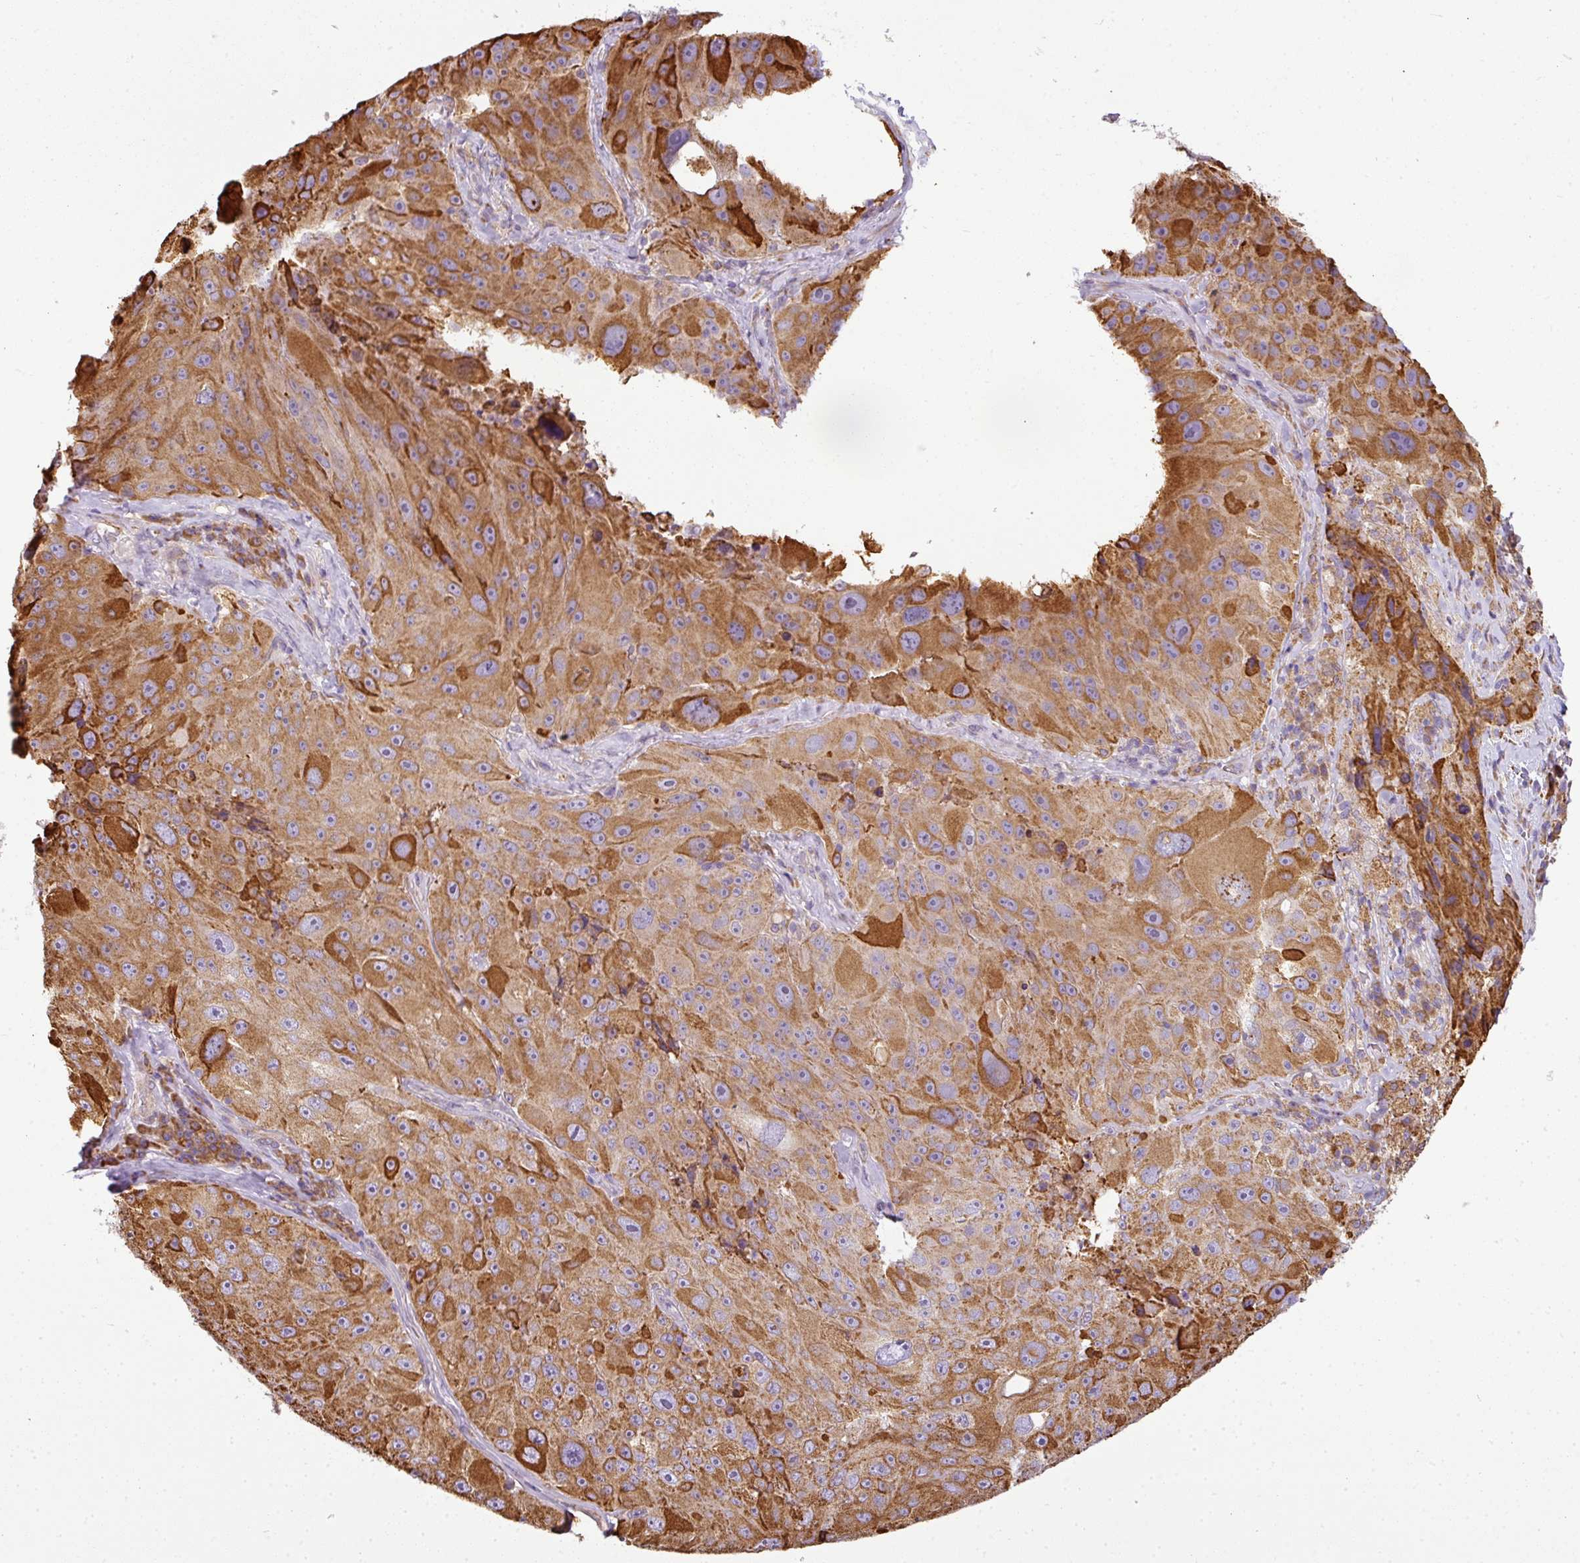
{"staining": {"intensity": "strong", "quantity": ">75%", "location": "cytoplasmic/membranous"}, "tissue": "melanoma", "cell_type": "Tumor cells", "image_type": "cancer", "snomed": [{"axis": "morphology", "description": "Malignant melanoma, Metastatic site"}, {"axis": "topography", "description": "Lymph node"}], "caption": "High-power microscopy captured an immunohistochemistry (IHC) image of malignant melanoma (metastatic site), revealing strong cytoplasmic/membranous staining in approximately >75% of tumor cells. Using DAB (brown) and hematoxylin (blue) stains, captured at high magnification using brightfield microscopy.", "gene": "ANKRD18A", "patient": {"sex": "male", "age": 62}}